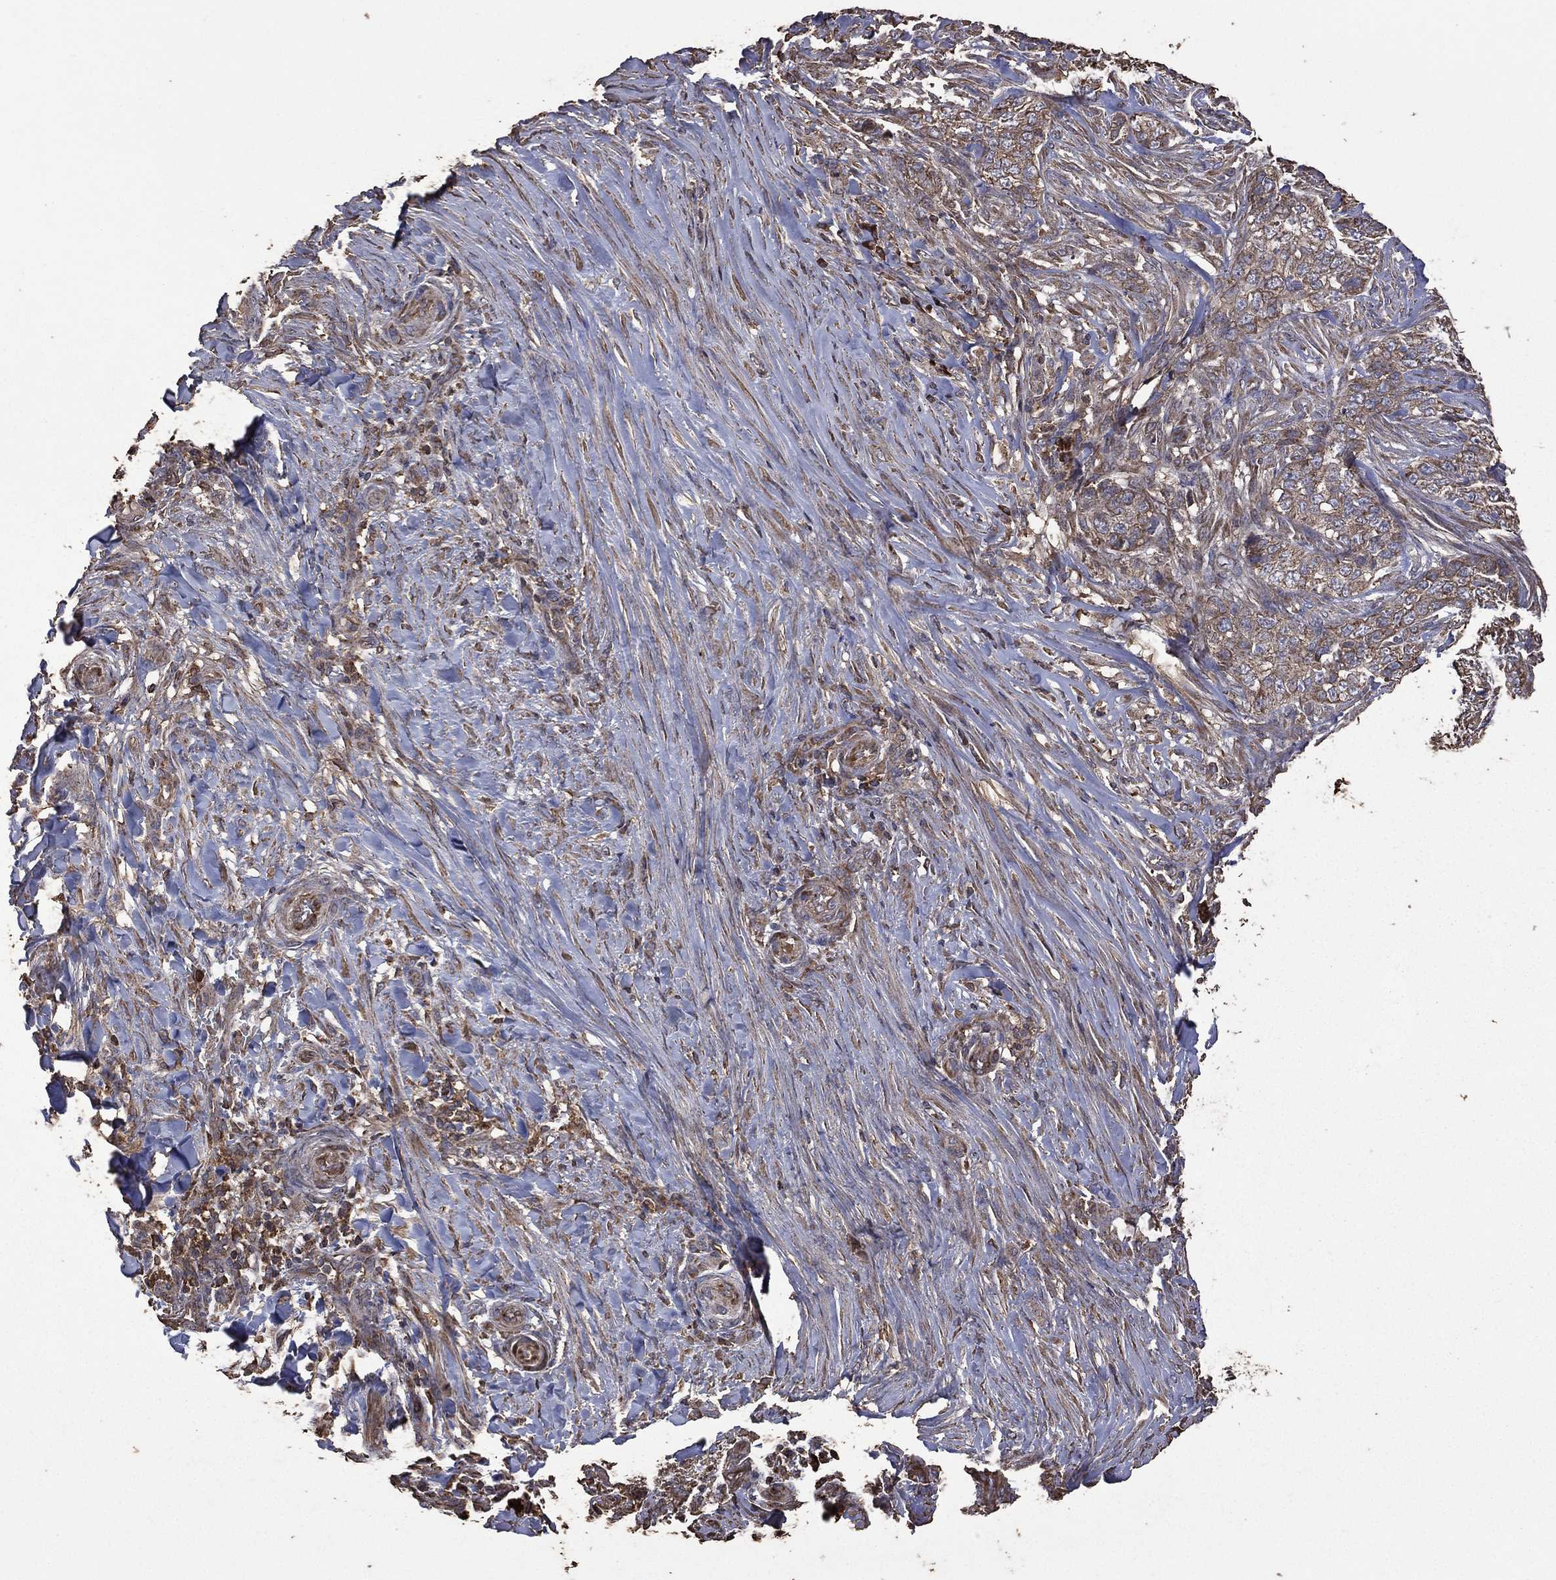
{"staining": {"intensity": "moderate", "quantity": "<25%", "location": "cytoplasmic/membranous"}, "tissue": "skin cancer", "cell_type": "Tumor cells", "image_type": "cancer", "snomed": [{"axis": "morphology", "description": "Basal cell carcinoma"}, {"axis": "topography", "description": "Skin"}], "caption": "Brown immunohistochemical staining in human skin cancer (basal cell carcinoma) shows moderate cytoplasmic/membranous expression in about <25% of tumor cells. (DAB = brown stain, brightfield microscopy at high magnification).", "gene": "METTL27", "patient": {"sex": "female", "age": 69}}